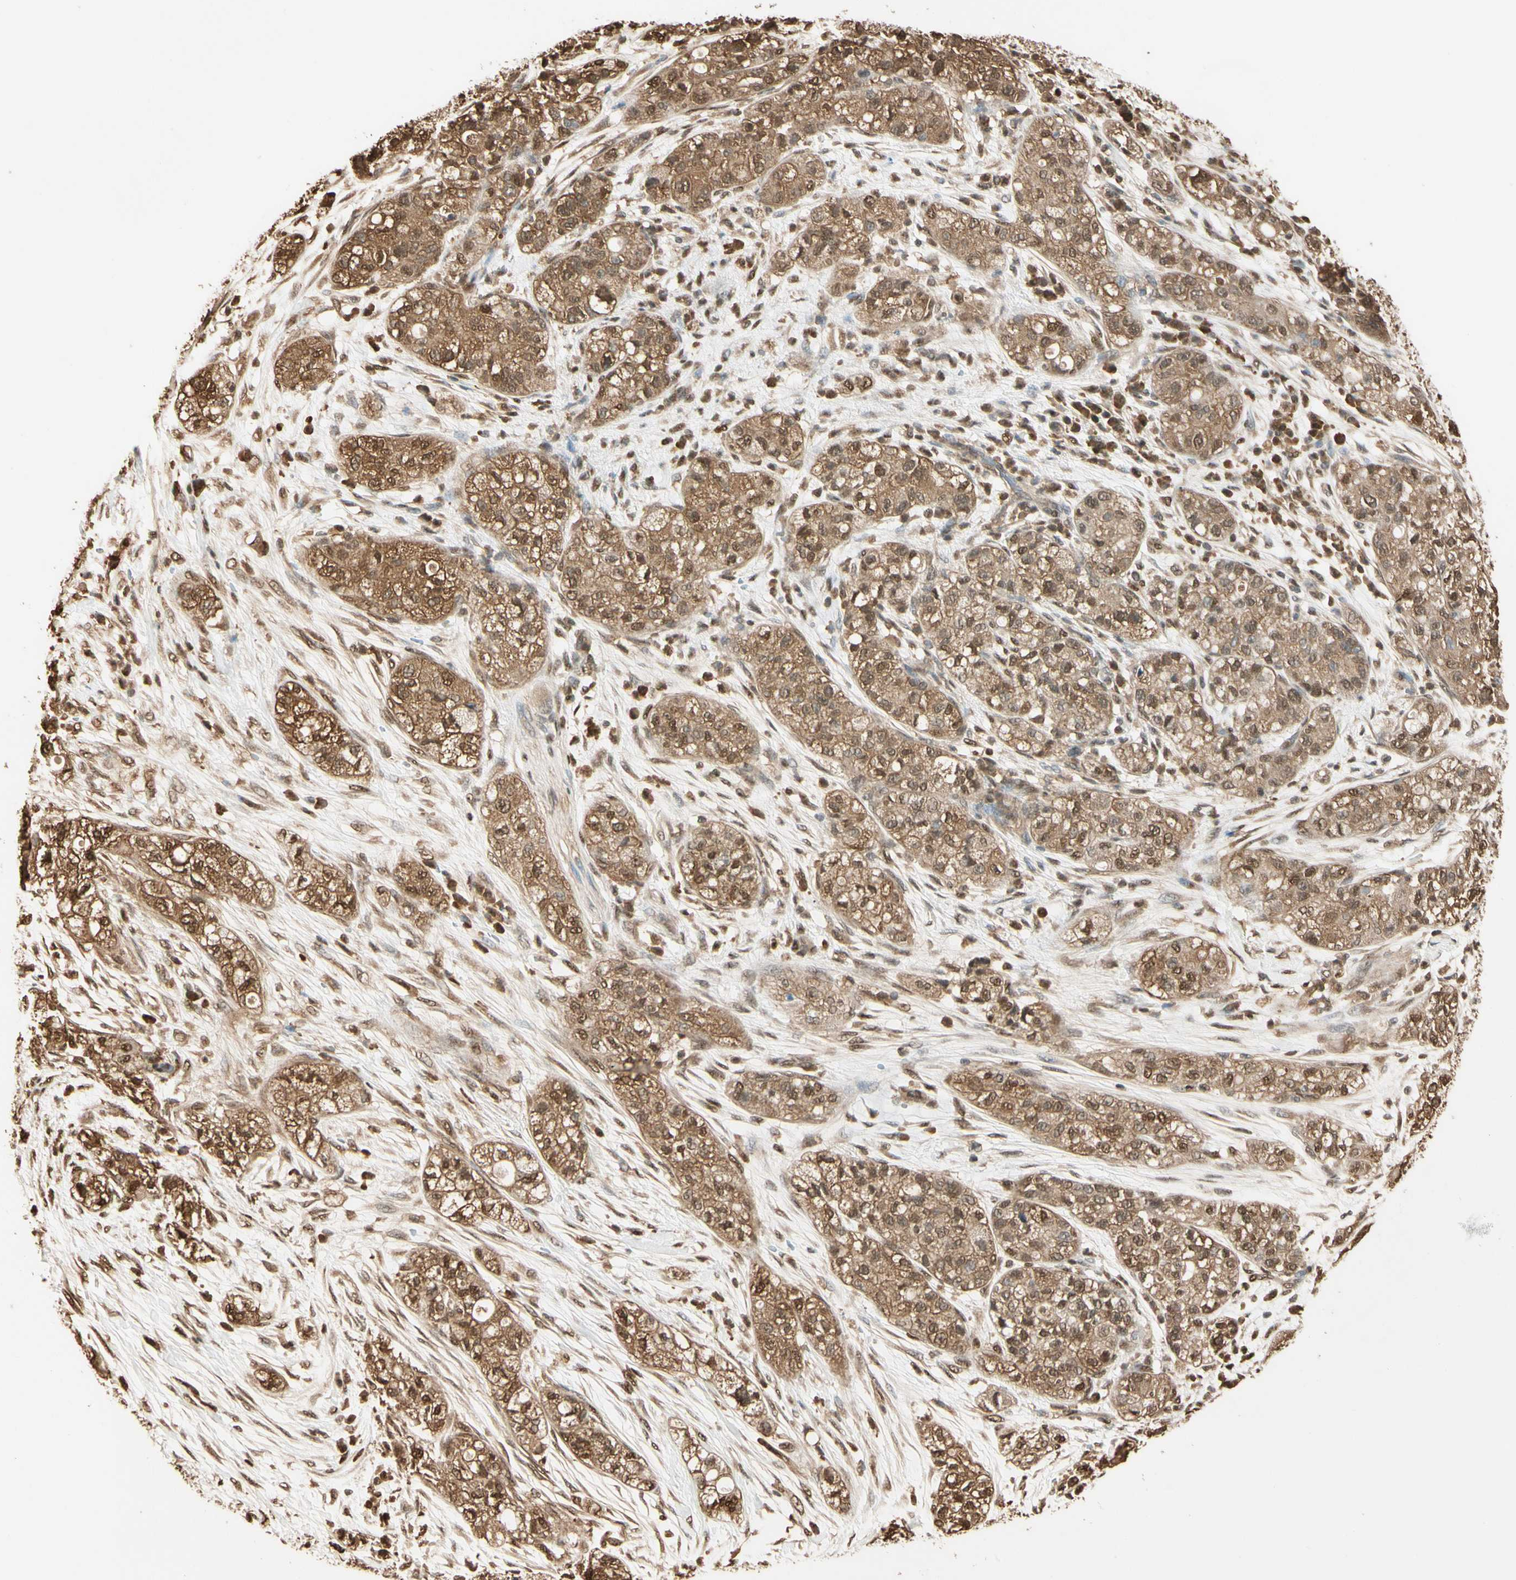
{"staining": {"intensity": "moderate", "quantity": ">75%", "location": "cytoplasmic/membranous,nuclear"}, "tissue": "pancreatic cancer", "cell_type": "Tumor cells", "image_type": "cancer", "snomed": [{"axis": "morphology", "description": "Adenocarcinoma, NOS"}, {"axis": "topography", "description": "Pancreas"}], "caption": "A photomicrograph showing moderate cytoplasmic/membranous and nuclear positivity in about >75% of tumor cells in pancreatic adenocarcinoma, as visualized by brown immunohistochemical staining.", "gene": "PNCK", "patient": {"sex": "female", "age": 78}}